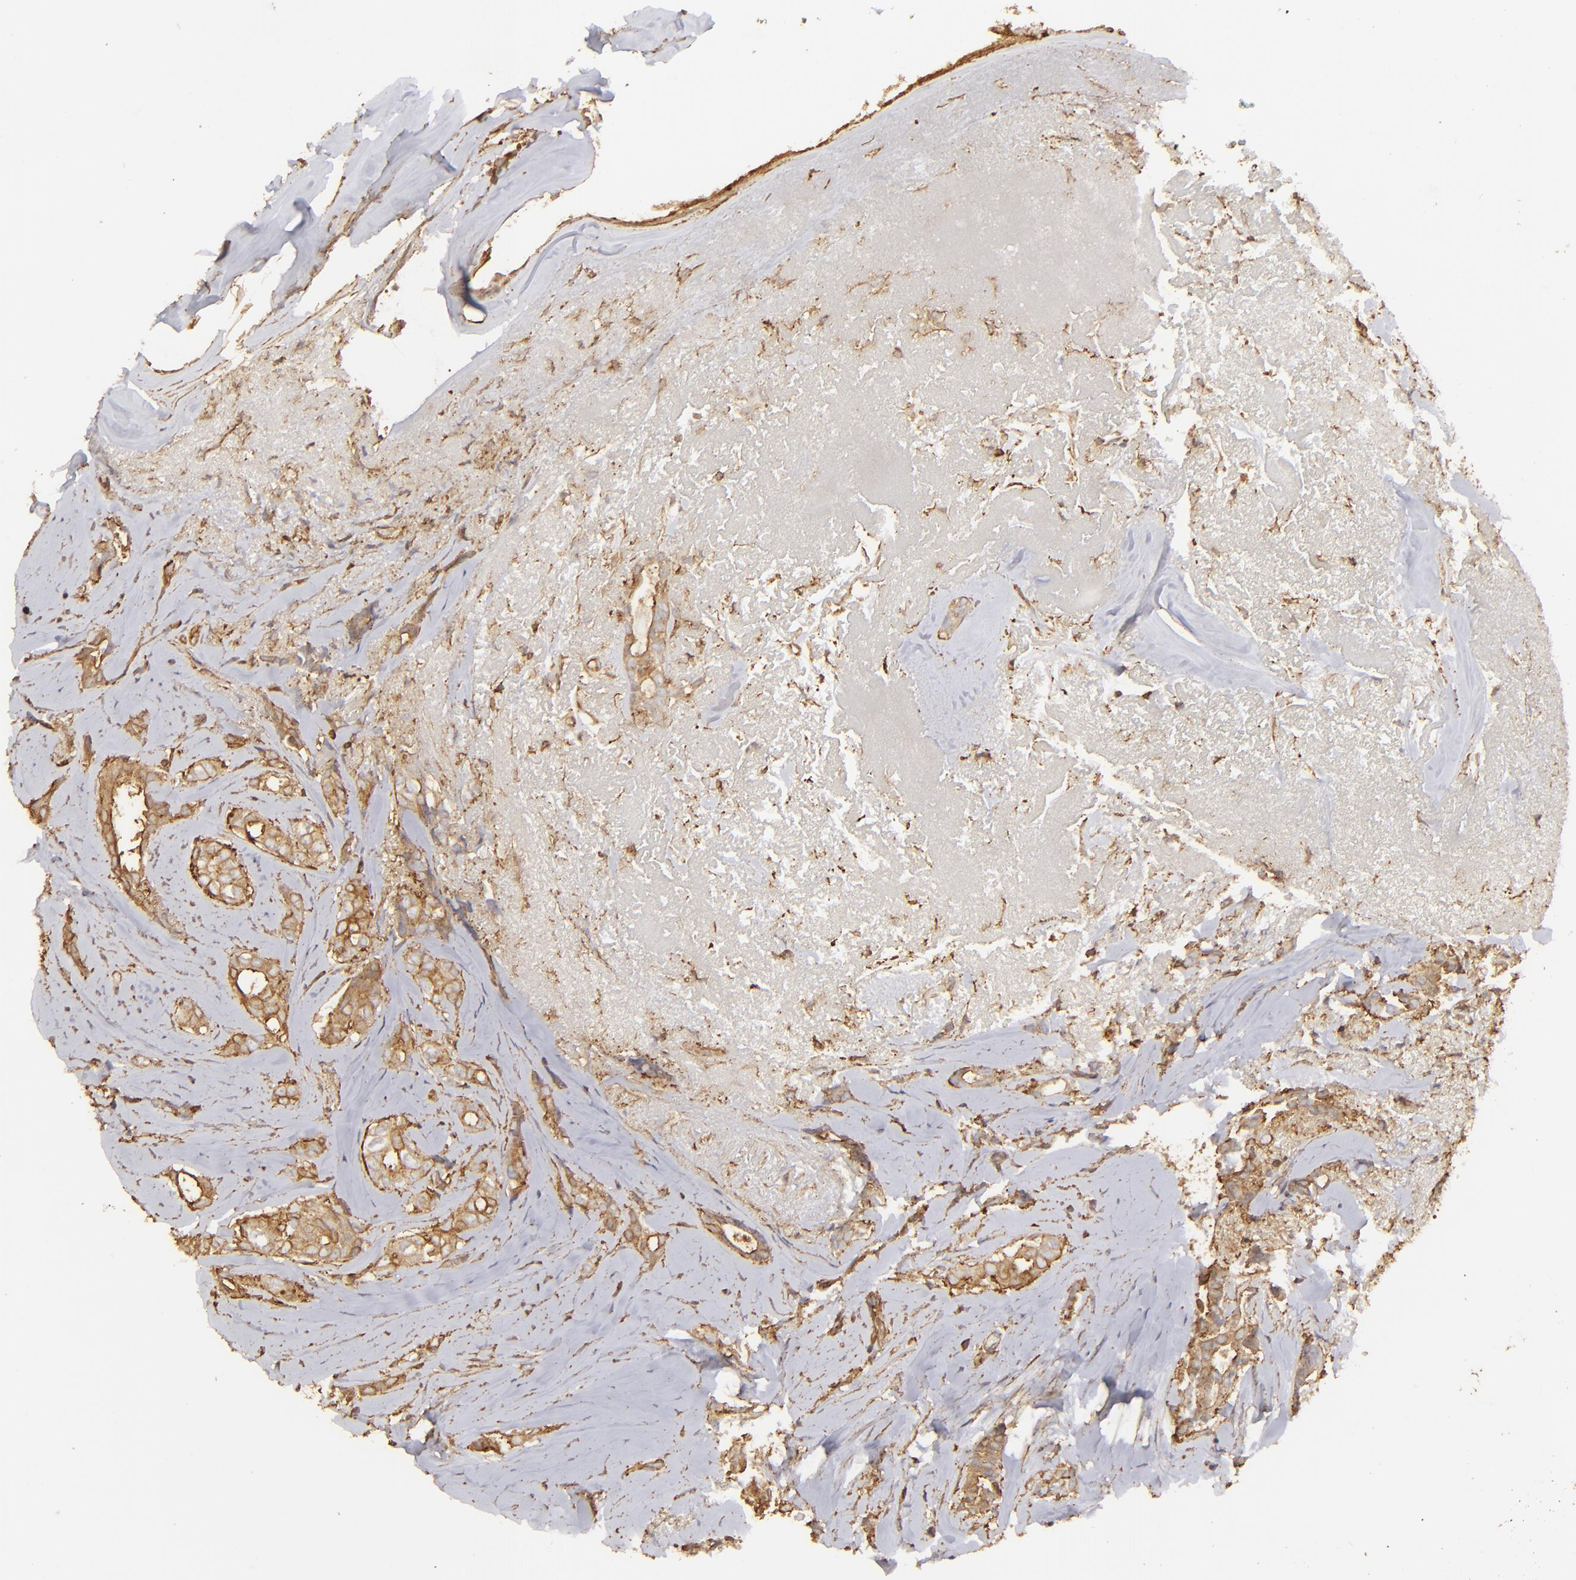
{"staining": {"intensity": "moderate", "quantity": ">75%", "location": "cytoplasmic/membranous"}, "tissue": "breast cancer", "cell_type": "Tumor cells", "image_type": "cancer", "snomed": [{"axis": "morphology", "description": "Duct carcinoma"}, {"axis": "topography", "description": "Breast"}], "caption": "Immunohistochemical staining of human infiltrating ductal carcinoma (breast) demonstrates medium levels of moderate cytoplasmic/membranous expression in approximately >75% of tumor cells.", "gene": "ACTB", "patient": {"sex": "female", "age": 54}}